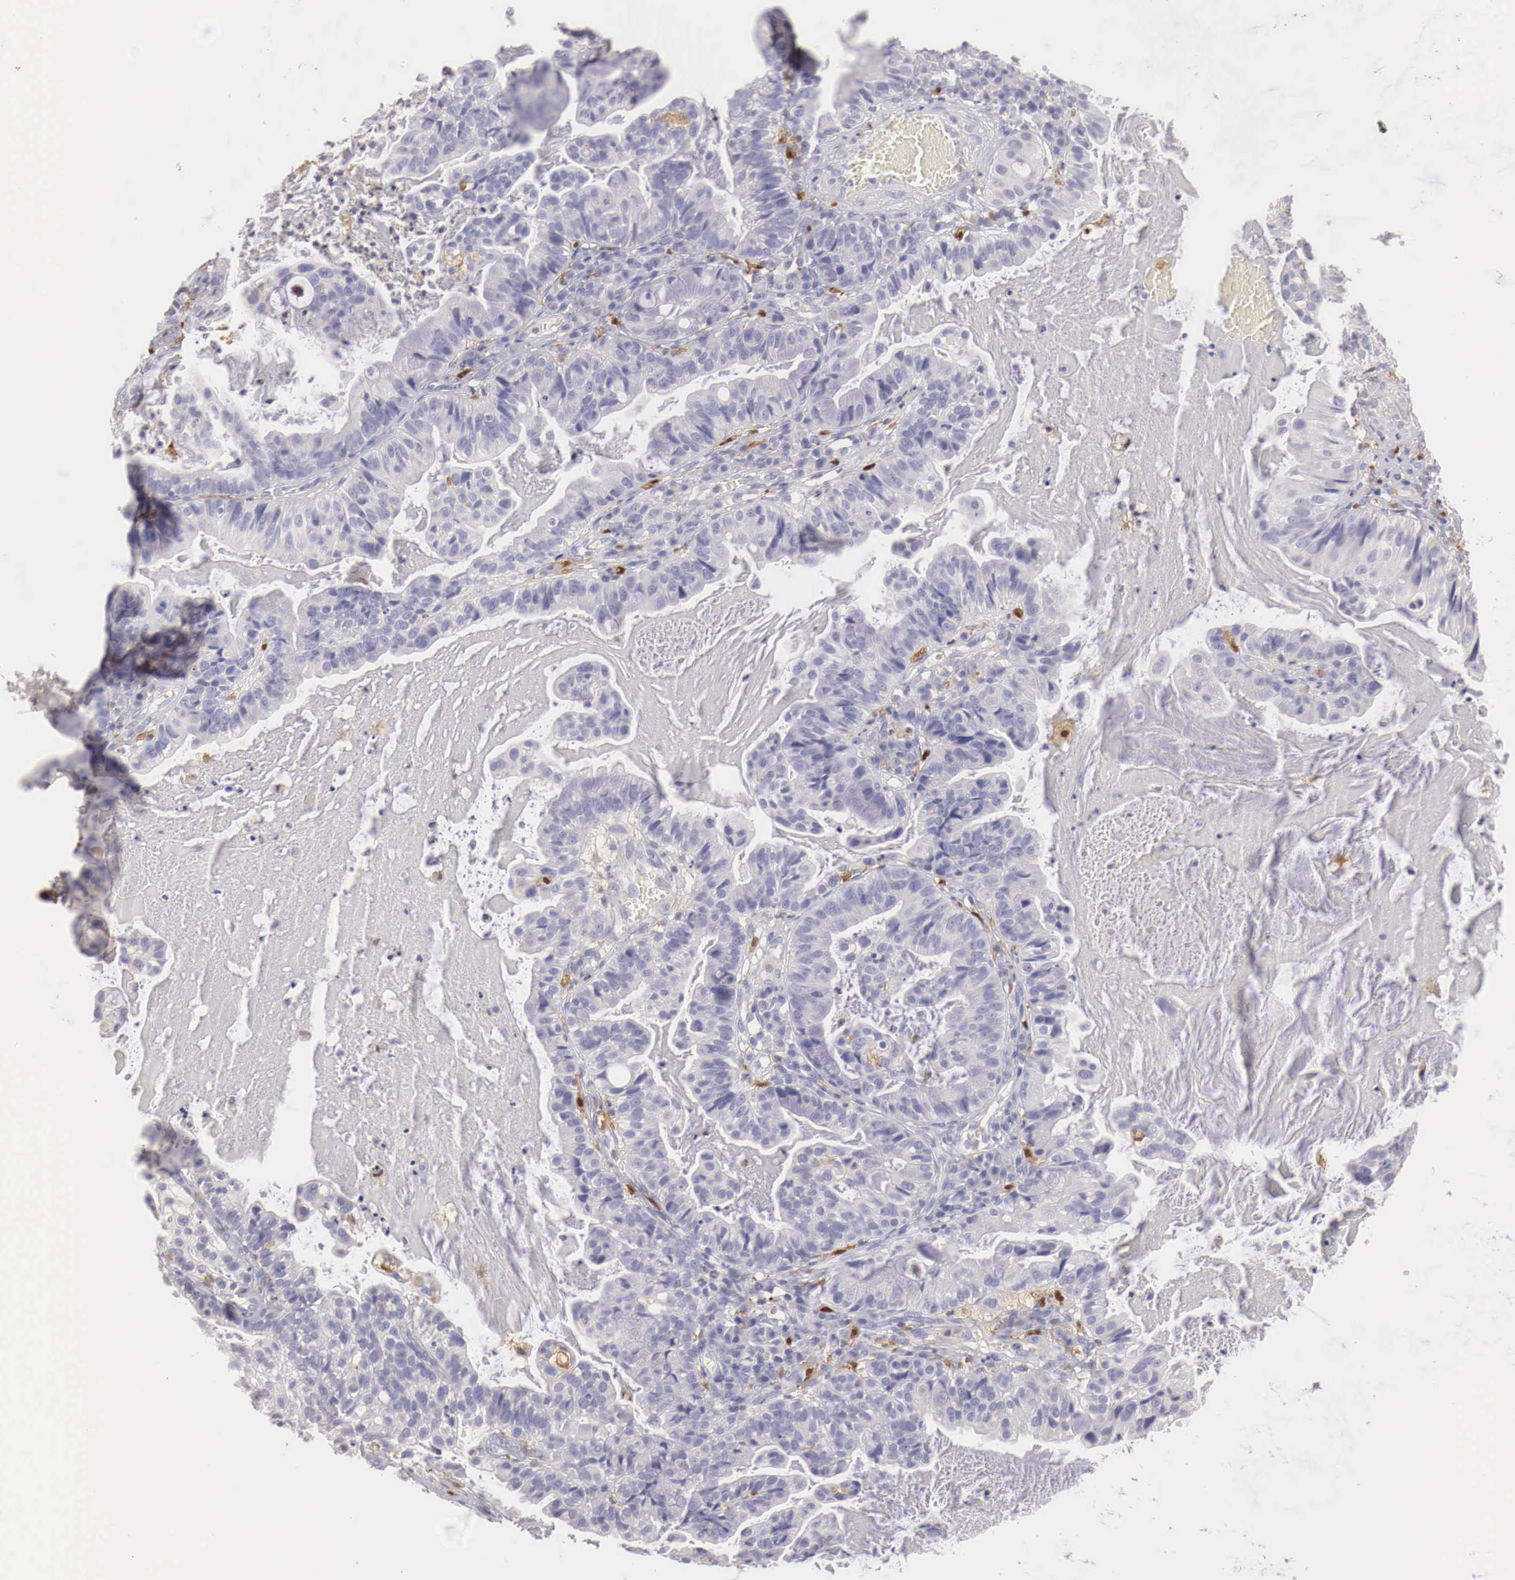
{"staining": {"intensity": "negative", "quantity": "none", "location": "none"}, "tissue": "cervical cancer", "cell_type": "Tumor cells", "image_type": "cancer", "snomed": [{"axis": "morphology", "description": "Adenocarcinoma, NOS"}, {"axis": "topography", "description": "Cervix"}], "caption": "This is an immunohistochemistry (IHC) micrograph of human cervical cancer. There is no expression in tumor cells.", "gene": "RENBP", "patient": {"sex": "female", "age": 41}}